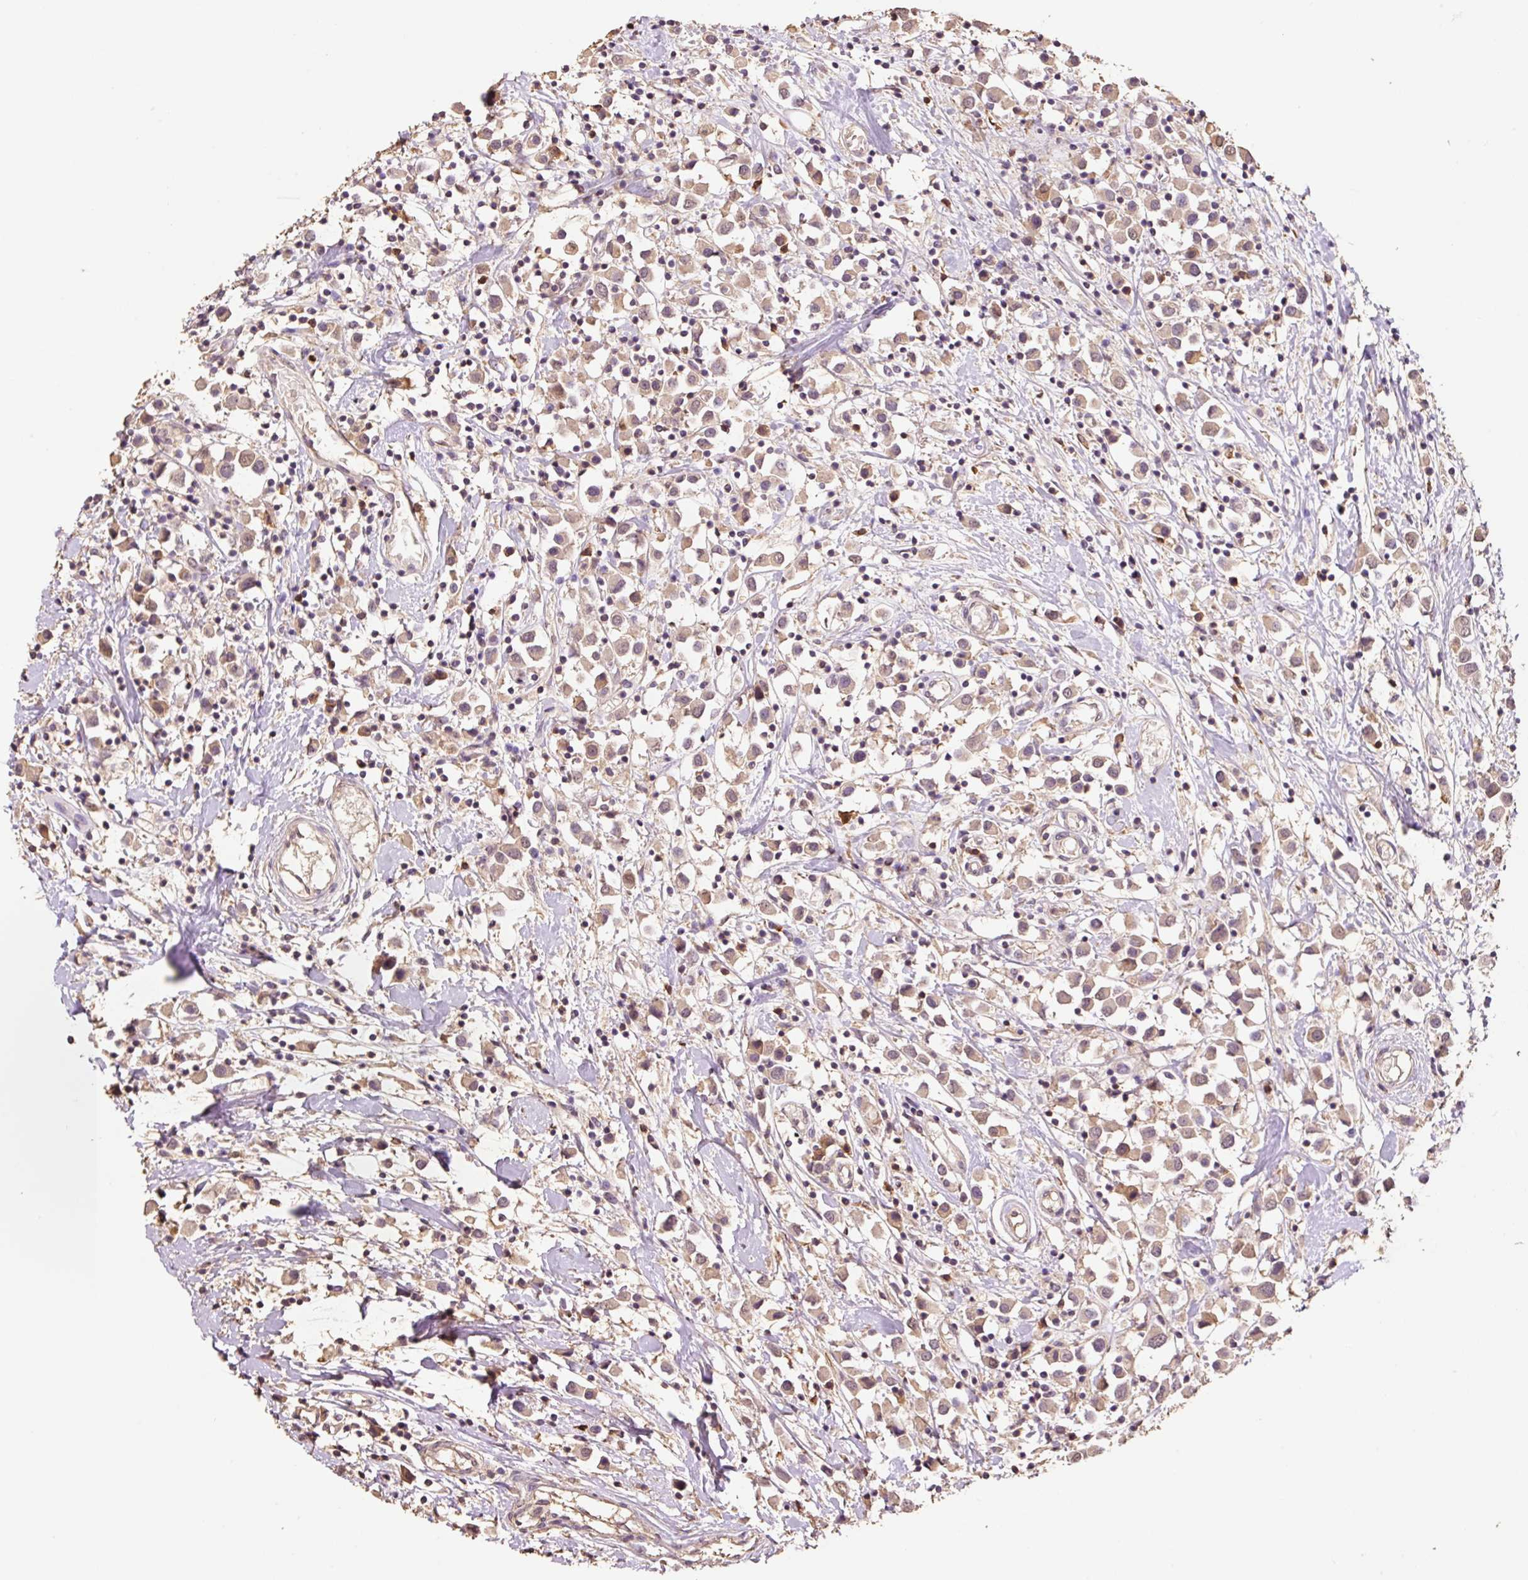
{"staining": {"intensity": "weak", "quantity": ">75%", "location": "cytoplasmic/membranous,nuclear"}, "tissue": "breast cancer", "cell_type": "Tumor cells", "image_type": "cancer", "snomed": [{"axis": "morphology", "description": "Duct carcinoma"}, {"axis": "topography", "description": "Breast"}], "caption": "Breast cancer (infiltrating ductal carcinoma) was stained to show a protein in brown. There is low levels of weak cytoplasmic/membranous and nuclear expression in approximately >75% of tumor cells.", "gene": "HERC2", "patient": {"sex": "female", "age": 61}}